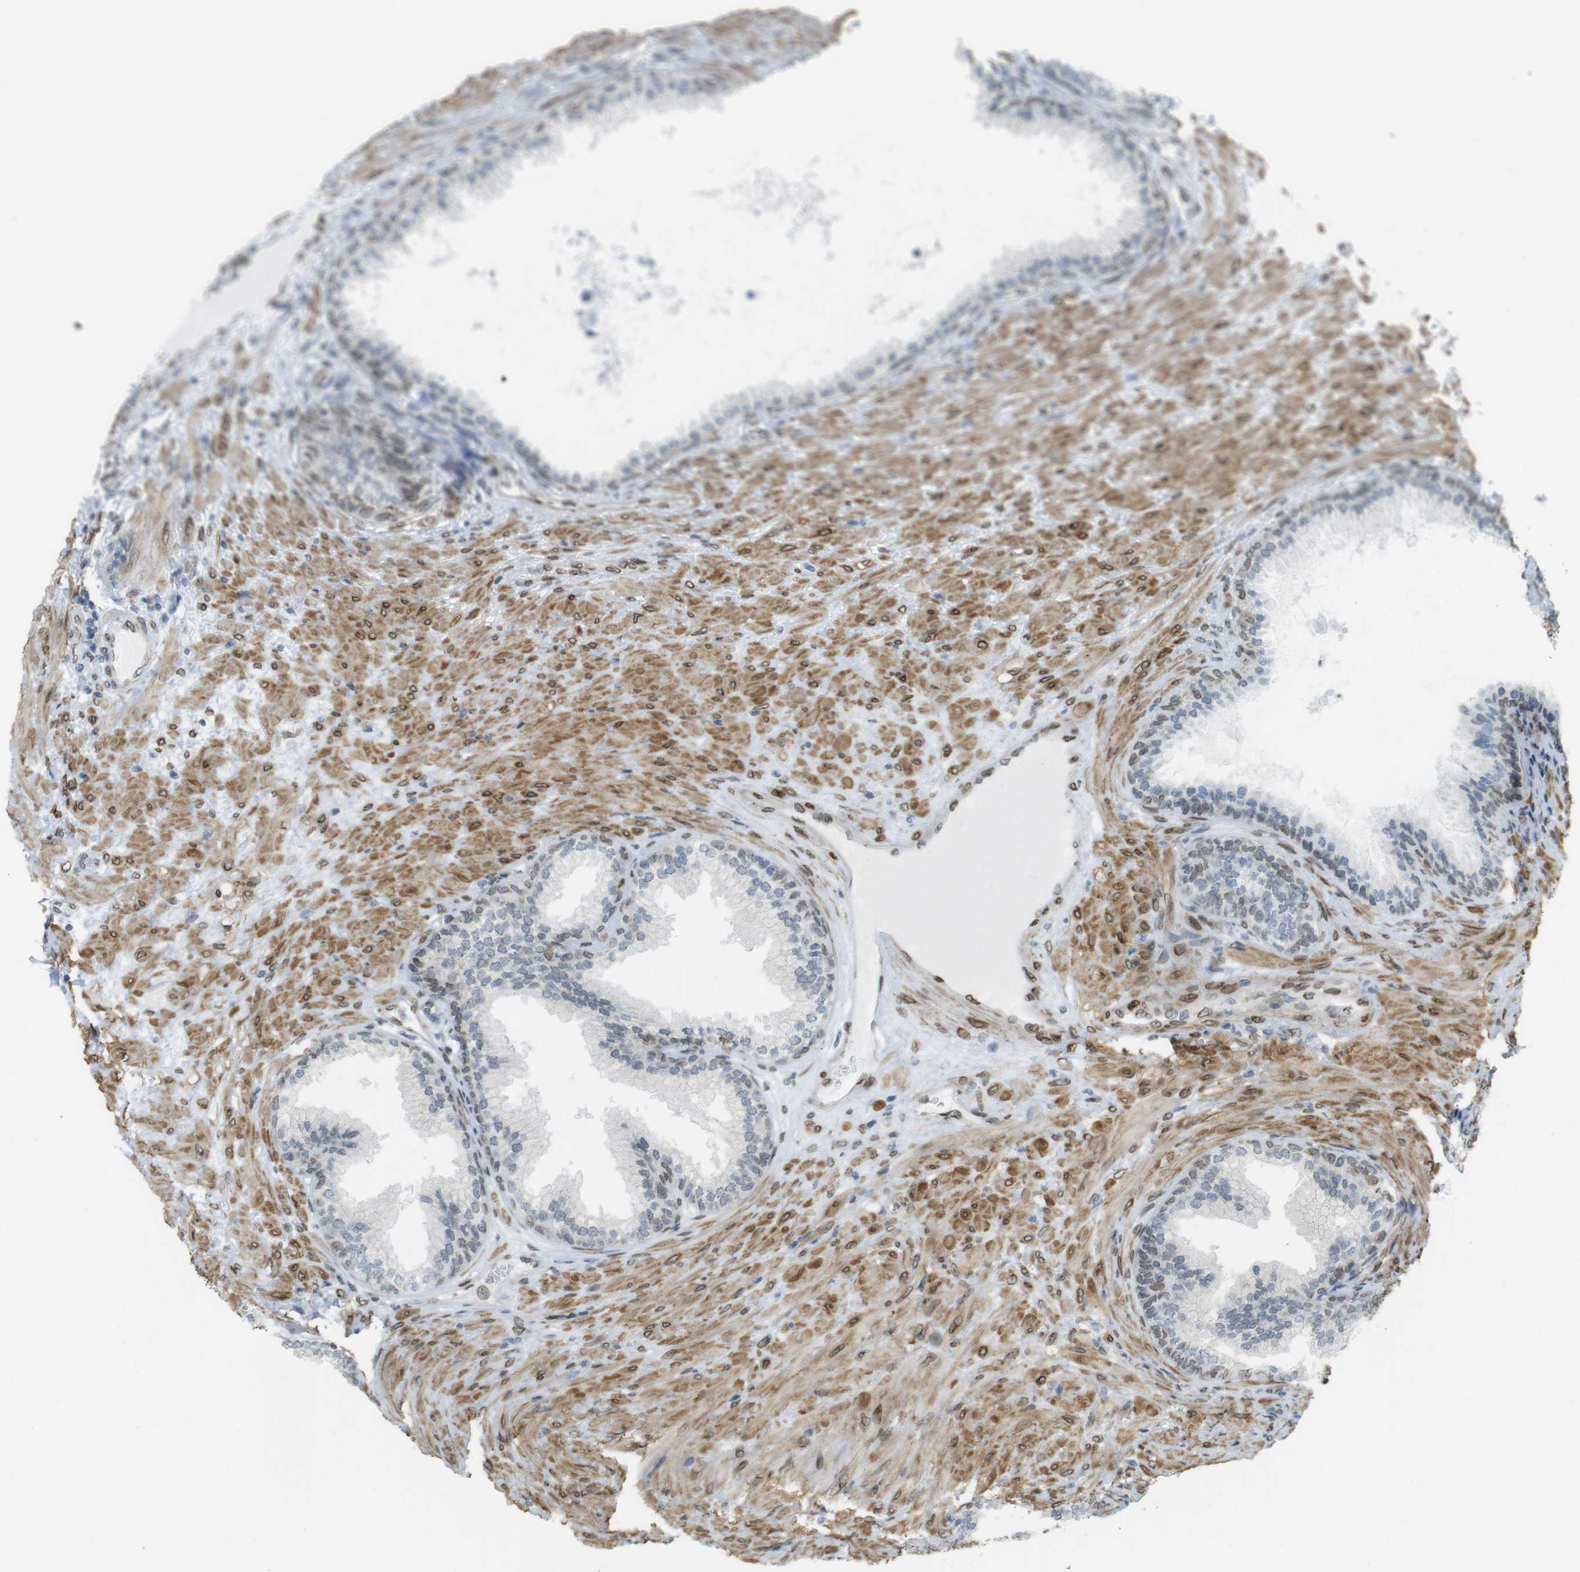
{"staining": {"intensity": "weak", "quantity": "<25%", "location": "nuclear"}, "tissue": "prostate", "cell_type": "Glandular cells", "image_type": "normal", "snomed": [{"axis": "morphology", "description": "Normal tissue, NOS"}, {"axis": "topography", "description": "Prostate"}], "caption": "Prostate stained for a protein using immunohistochemistry reveals no staining glandular cells.", "gene": "ARL6IP6", "patient": {"sex": "male", "age": 76}}